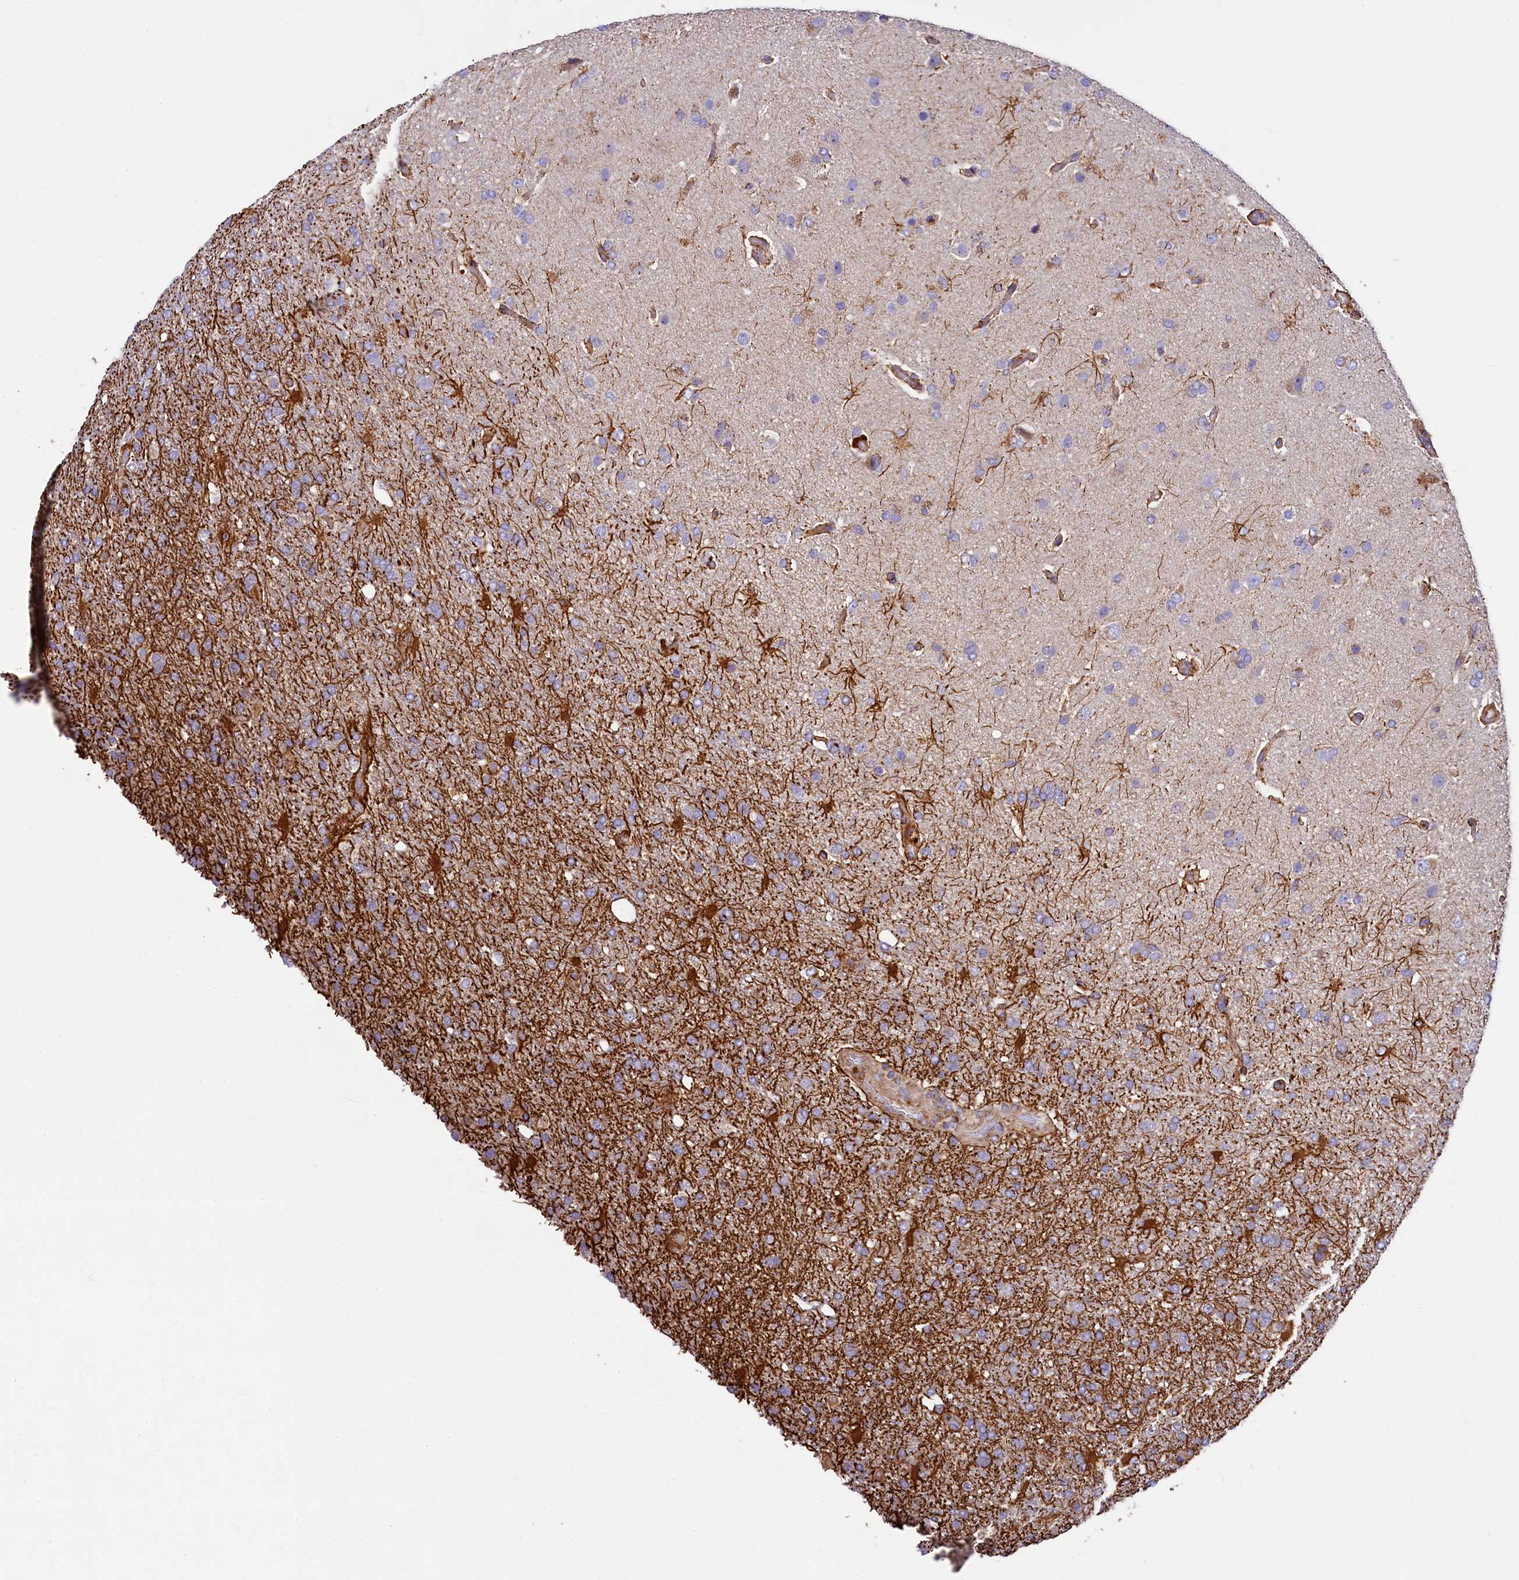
{"staining": {"intensity": "moderate", "quantity": "25%-75%", "location": "cytoplasmic/membranous"}, "tissue": "glioma", "cell_type": "Tumor cells", "image_type": "cancer", "snomed": [{"axis": "morphology", "description": "Glioma, malignant, High grade"}, {"axis": "topography", "description": "Brain"}], "caption": "A histopathology image of malignant glioma (high-grade) stained for a protein displays moderate cytoplasmic/membranous brown staining in tumor cells.", "gene": "CLYBL", "patient": {"sex": "female", "age": 74}}